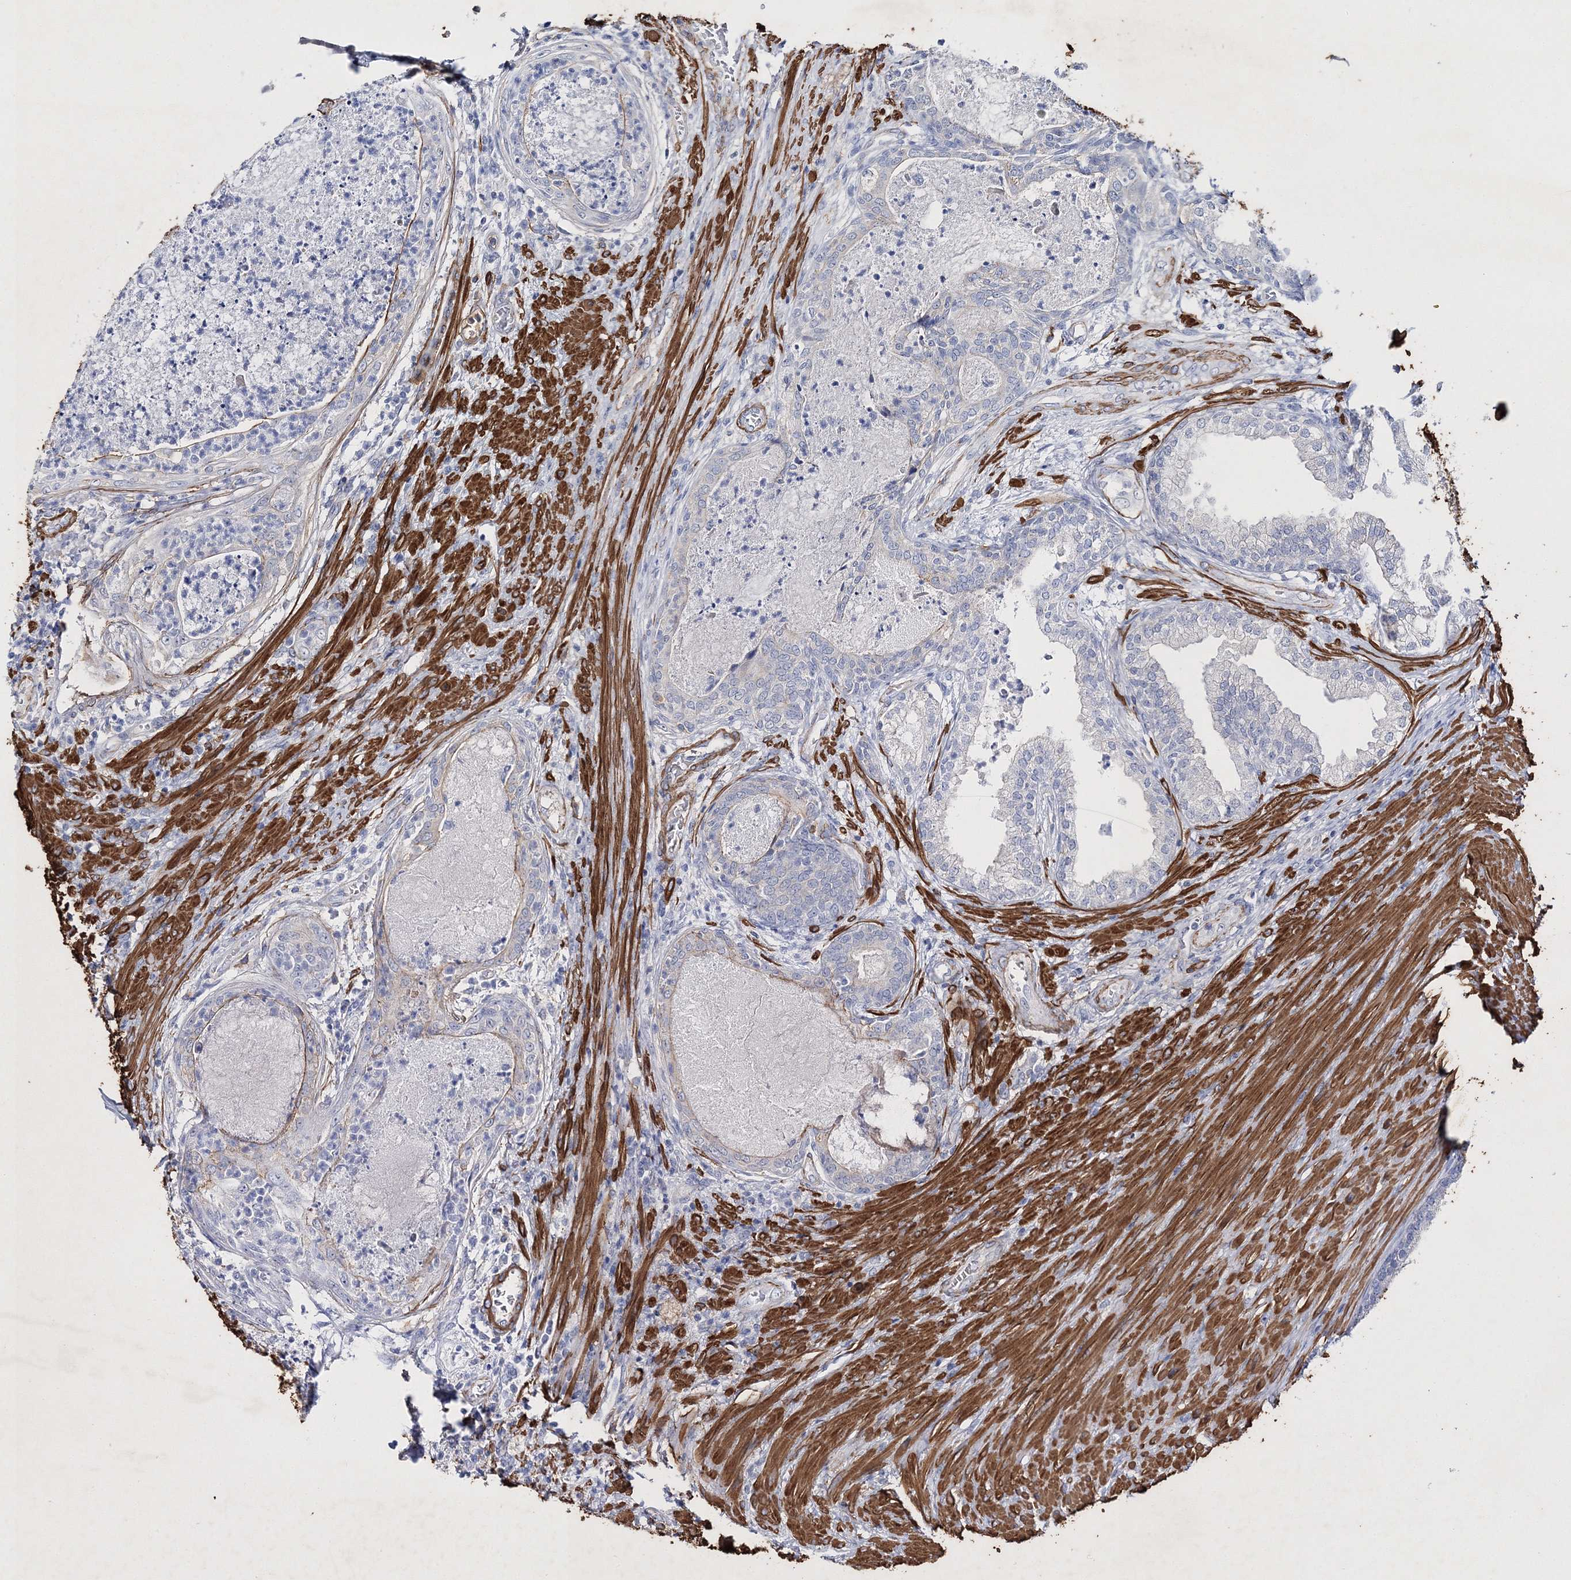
{"staining": {"intensity": "negative", "quantity": "none", "location": "none"}, "tissue": "prostate", "cell_type": "Glandular cells", "image_type": "normal", "snomed": [{"axis": "morphology", "description": "Normal tissue, NOS"}, {"axis": "topography", "description": "Prostate"}], "caption": "DAB immunohistochemical staining of unremarkable human prostate reveals no significant positivity in glandular cells.", "gene": "RTN2", "patient": {"sex": "male", "age": 76}}